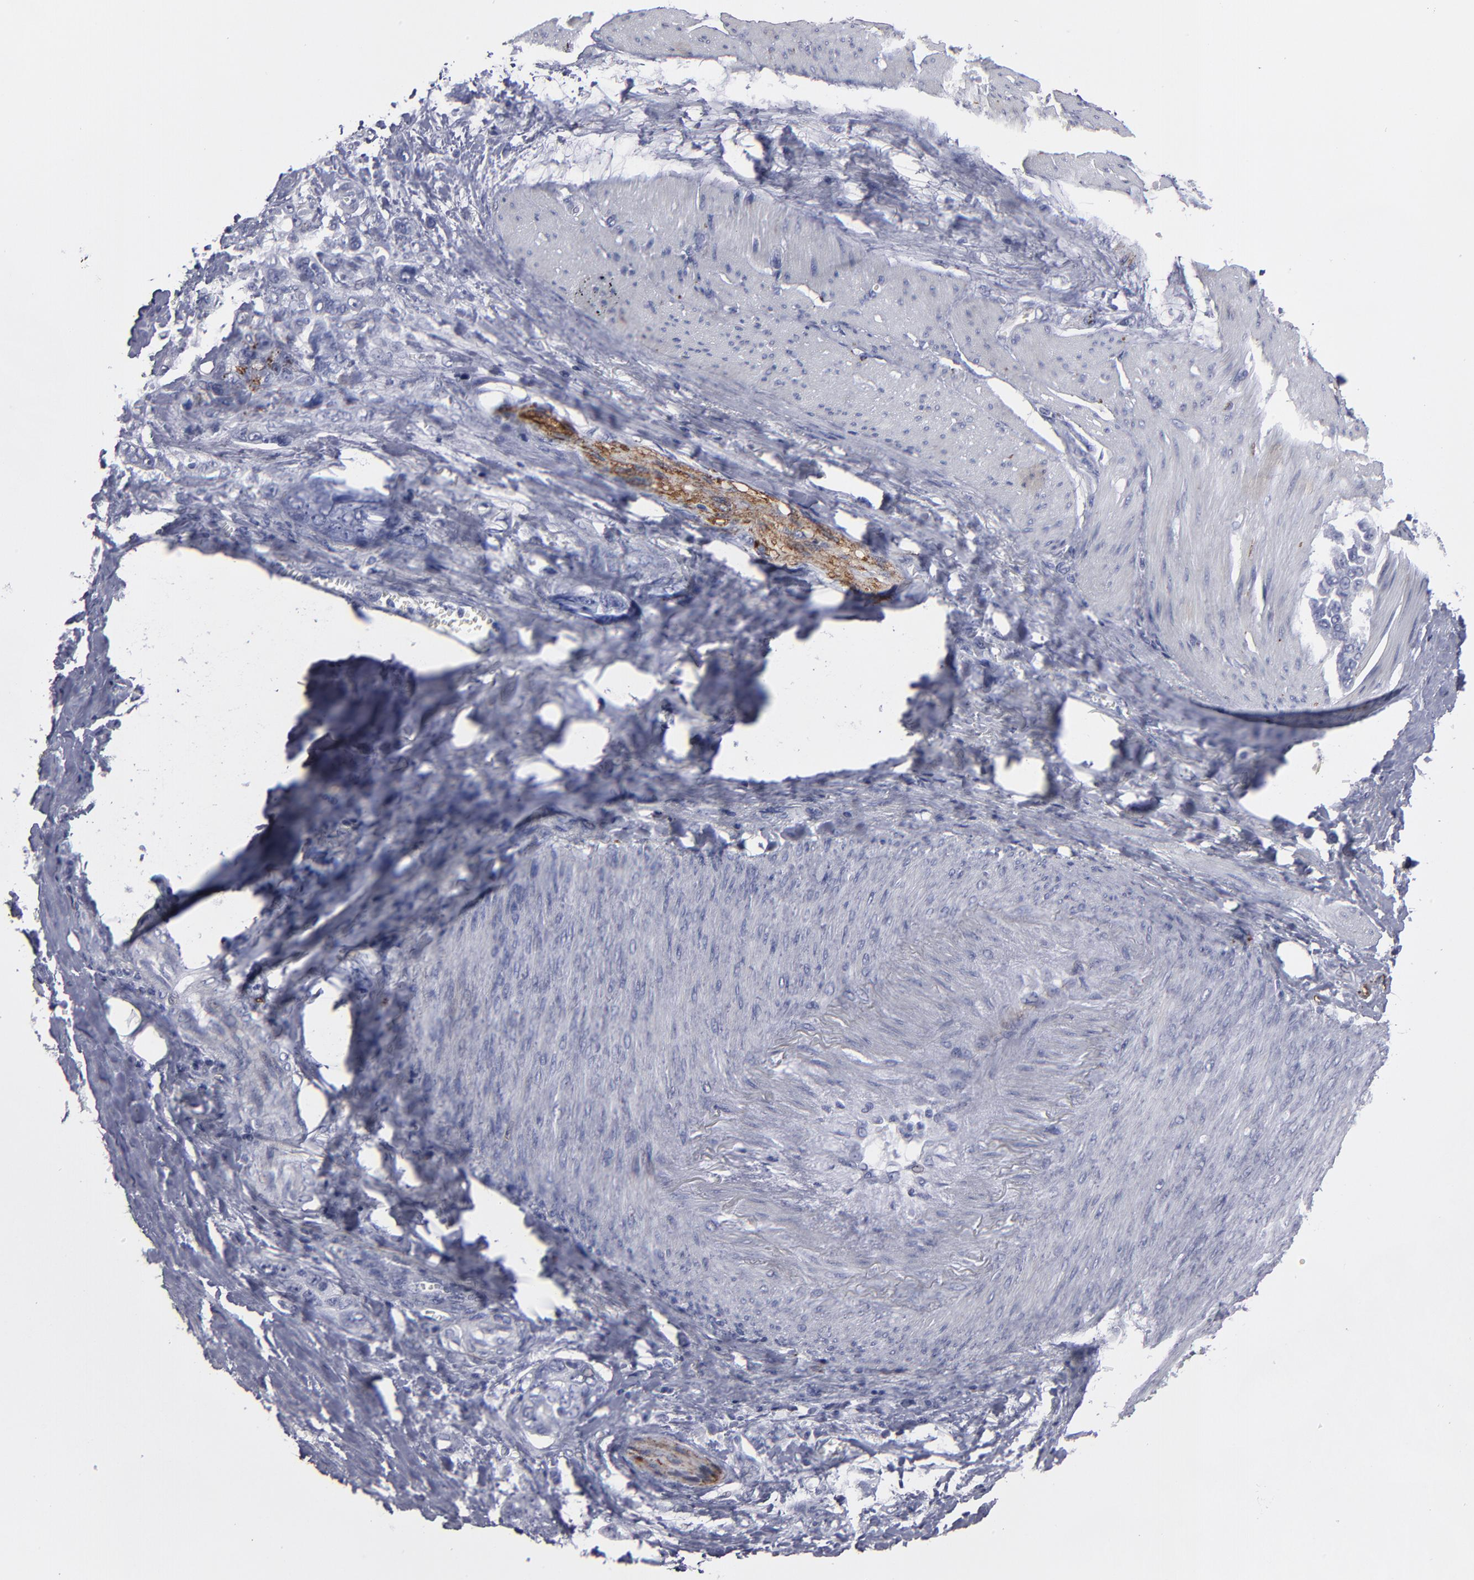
{"staining": {"intensity": "negative", "quantity": "none", "location": "none"}, "tissue": "stomach cancer", "cell_type": "Tumor cells", "image_type": "cancer", "snomed": [{"axis": "morphology", "description": "Adenocarcinoma, NOS"}, {"axis": "topography", "description": "Stomach"}], "caption": "Tumor cells are negative for protein expression in human stomach cancer. (DAB immunohistochemistry with hematoxylin counter stain).", "gene": "CADM3", "patient": {"sex": "male", "age": 78}}